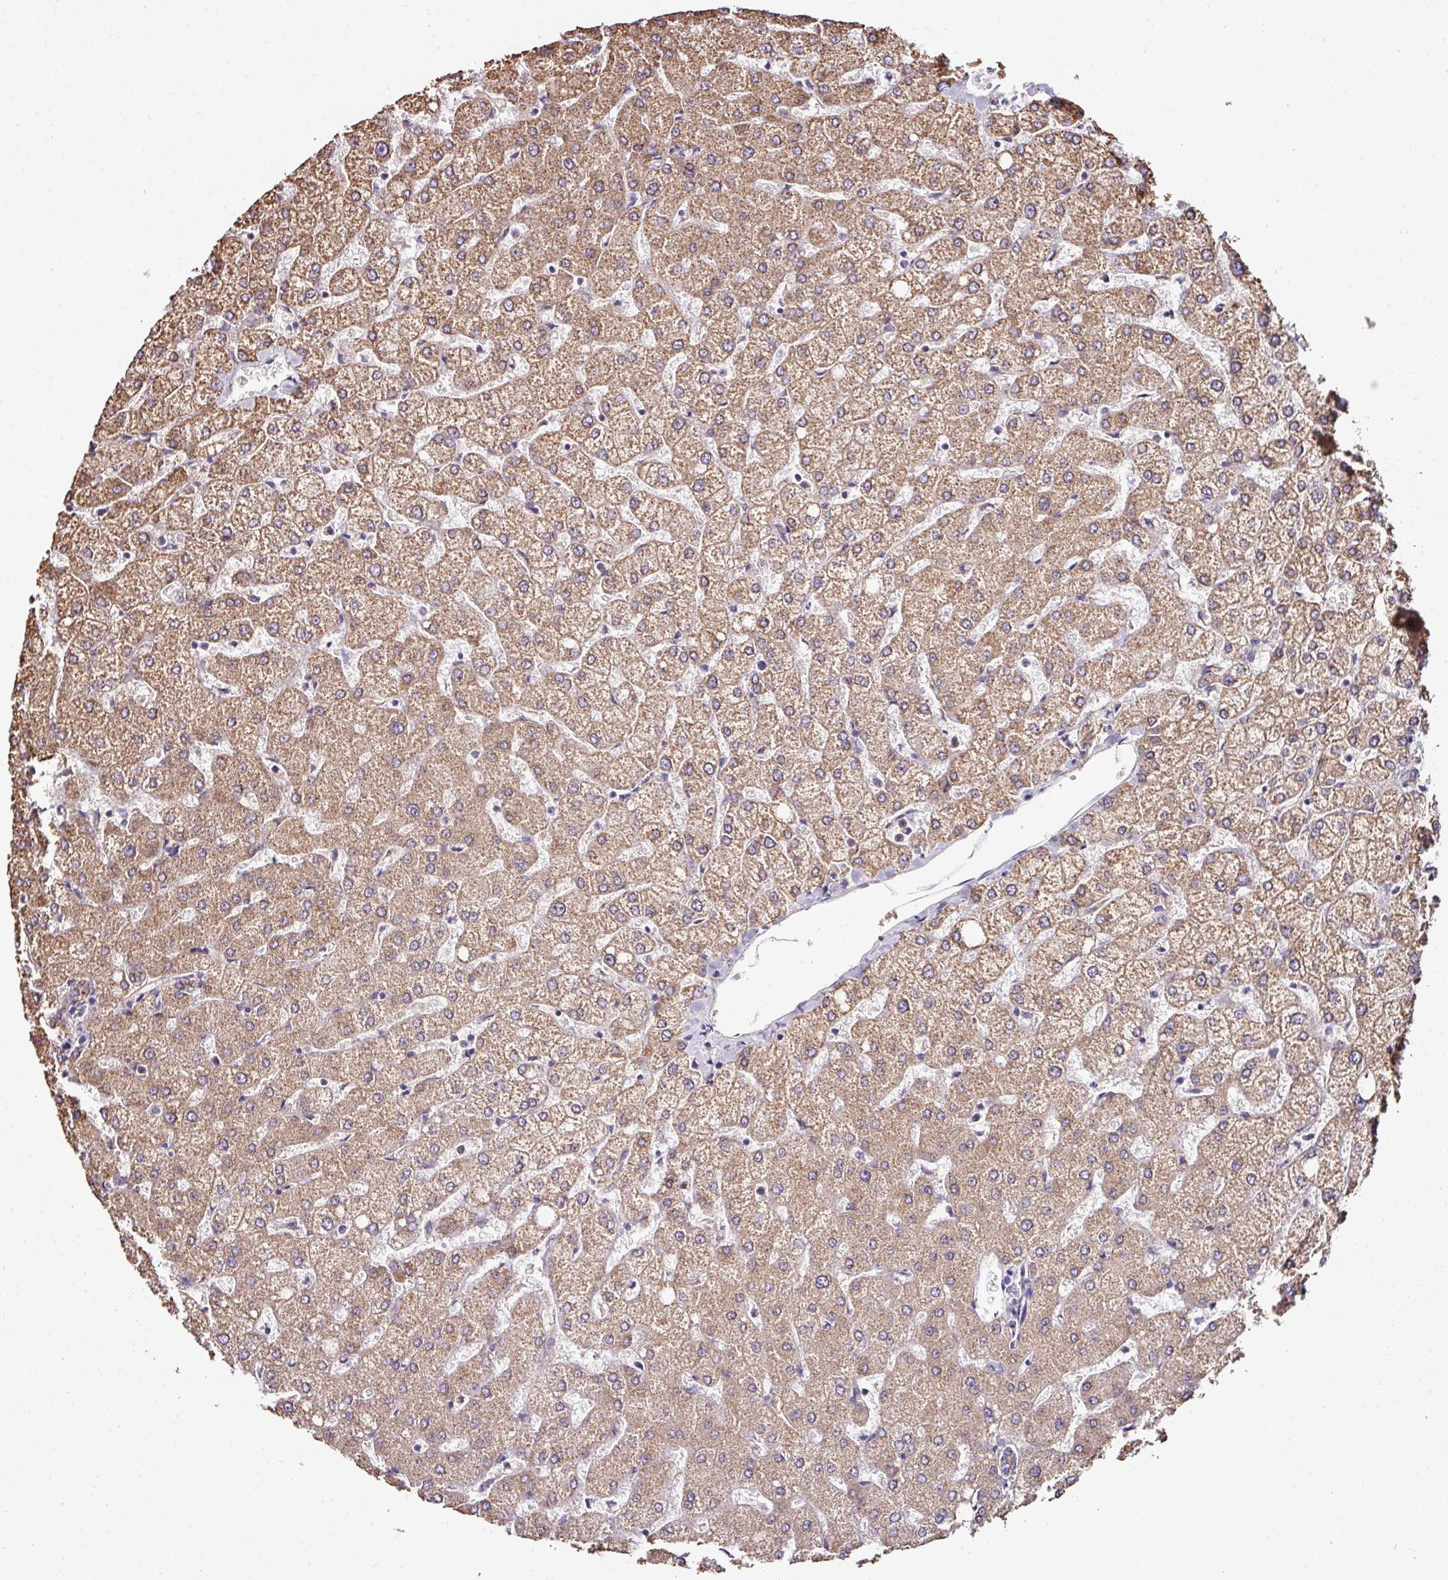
{"staining": {"intensity": "moderate", "quantity": ">75%", "location": "cytoplasmic/membranous"}, "tissue": "liver", "cell_type": "Cholangiocytes", "image_type": "normal", "snomed": [{"axis": "morphology", "description": "Normal tissue, NOS"}, {"axis": "topography", "description": "Liver"}], "caption": "Liver stained with IHC shows moderate cytoplasmic/membranous staining in approximately >75% of cholangiocytes. (Brightfield microscopy of DAB IHC at high magnification).", "gene": "CPD", "patient": {"sex": "female", "age": 54}}